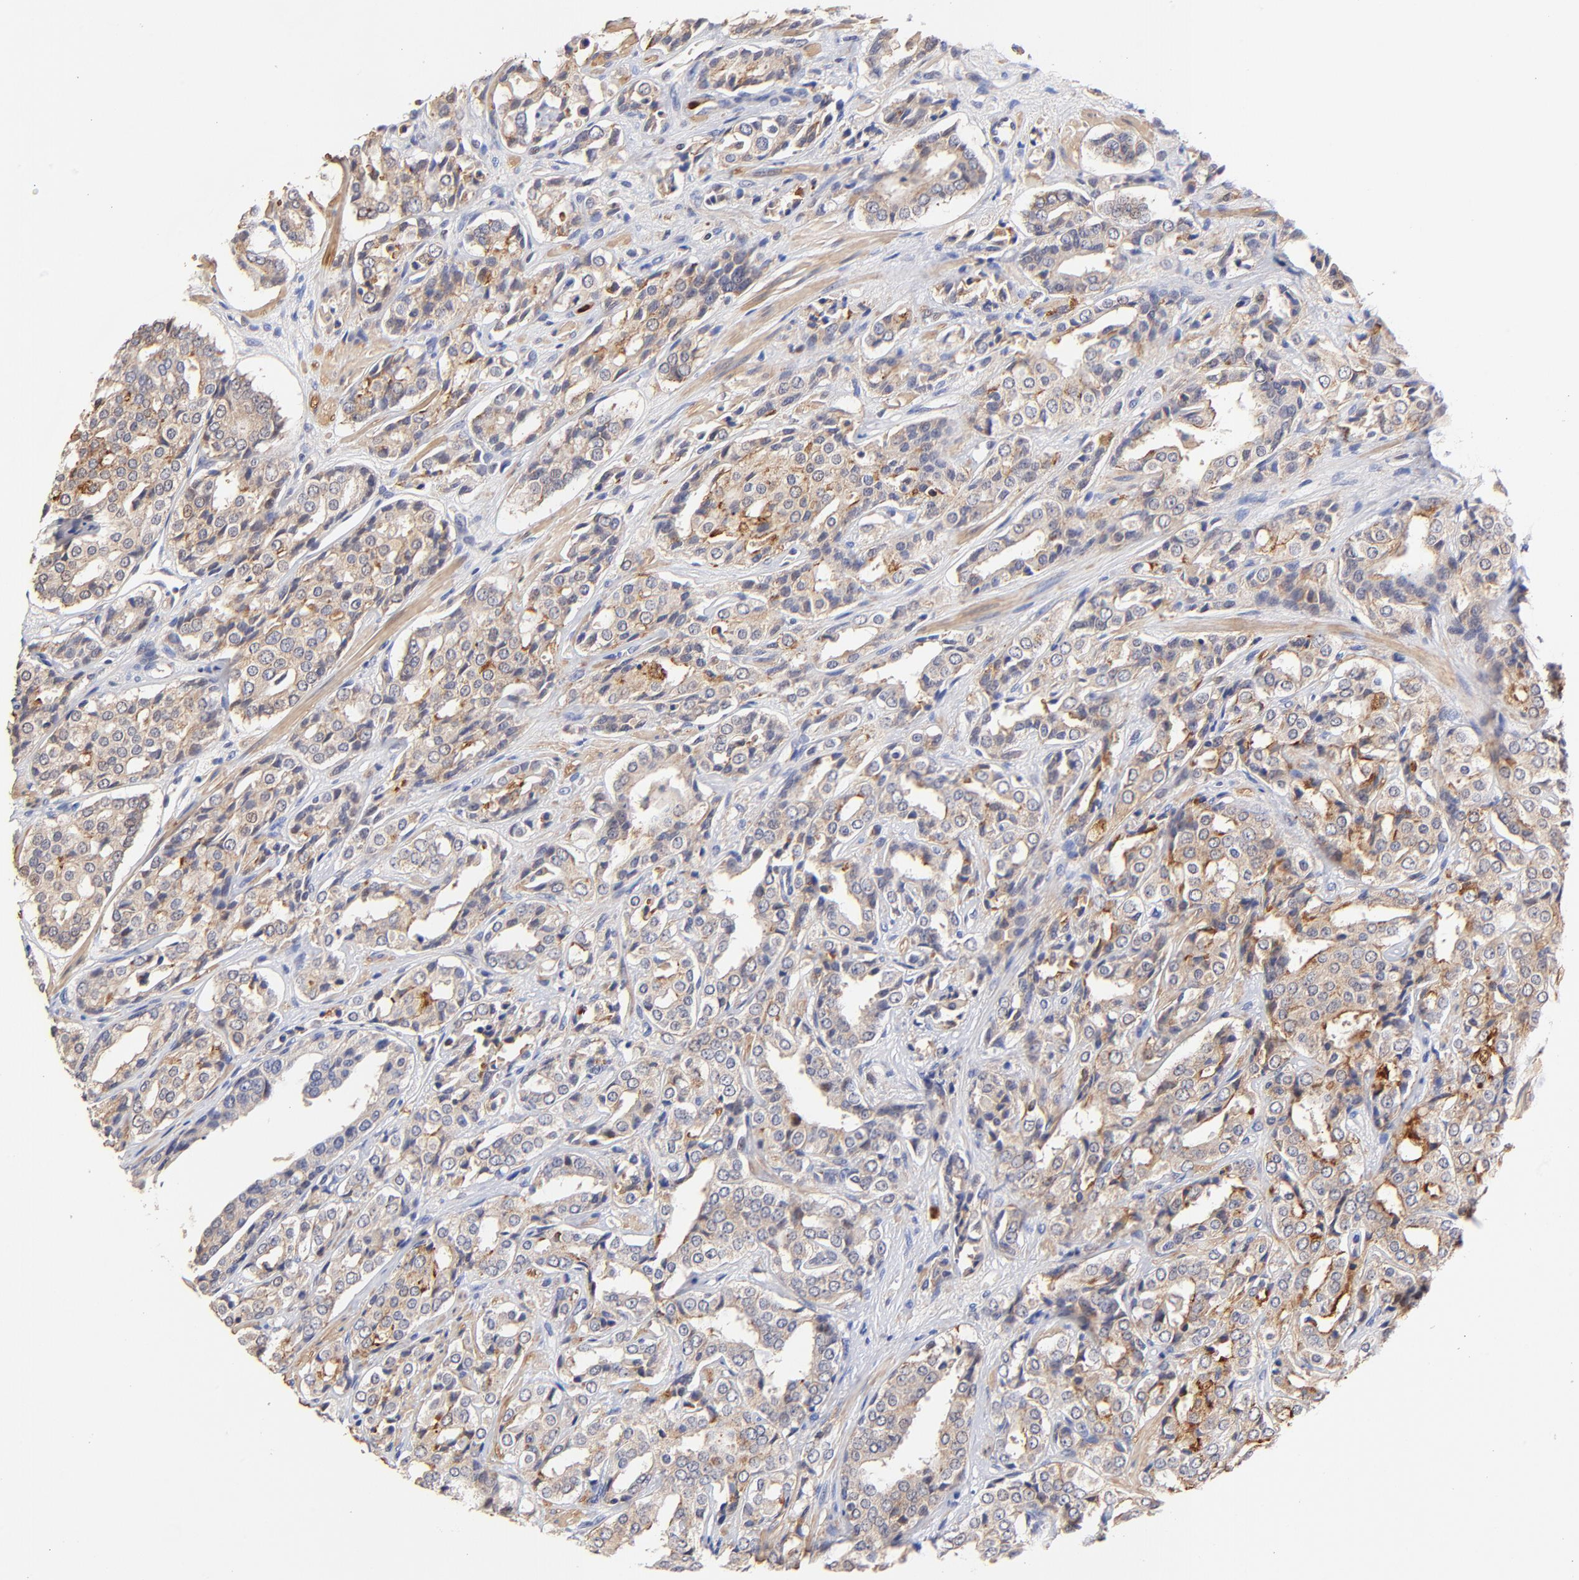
{"staining": {"intensity": "moderate", "quantity": "<25%", "location": "cytoplasmic/membranous"}, "tissue": "prostate cancer", "cell_type": "Tumor cells", "image_type": "cancer", "snomed": [{"axis": "morphology", "description": "Adenocarcinoma, Medium grade"}, {"axis": "topography", "description": "Prostate"}], "caption": "A brown stain shows moderate cytoplasmic/membranous expression of a protein in adenocarcinoma (medium-grade) (prostate) tumor cells.", "gene": "BBOF1", "patient": {"sex": "male", "age": 60}}